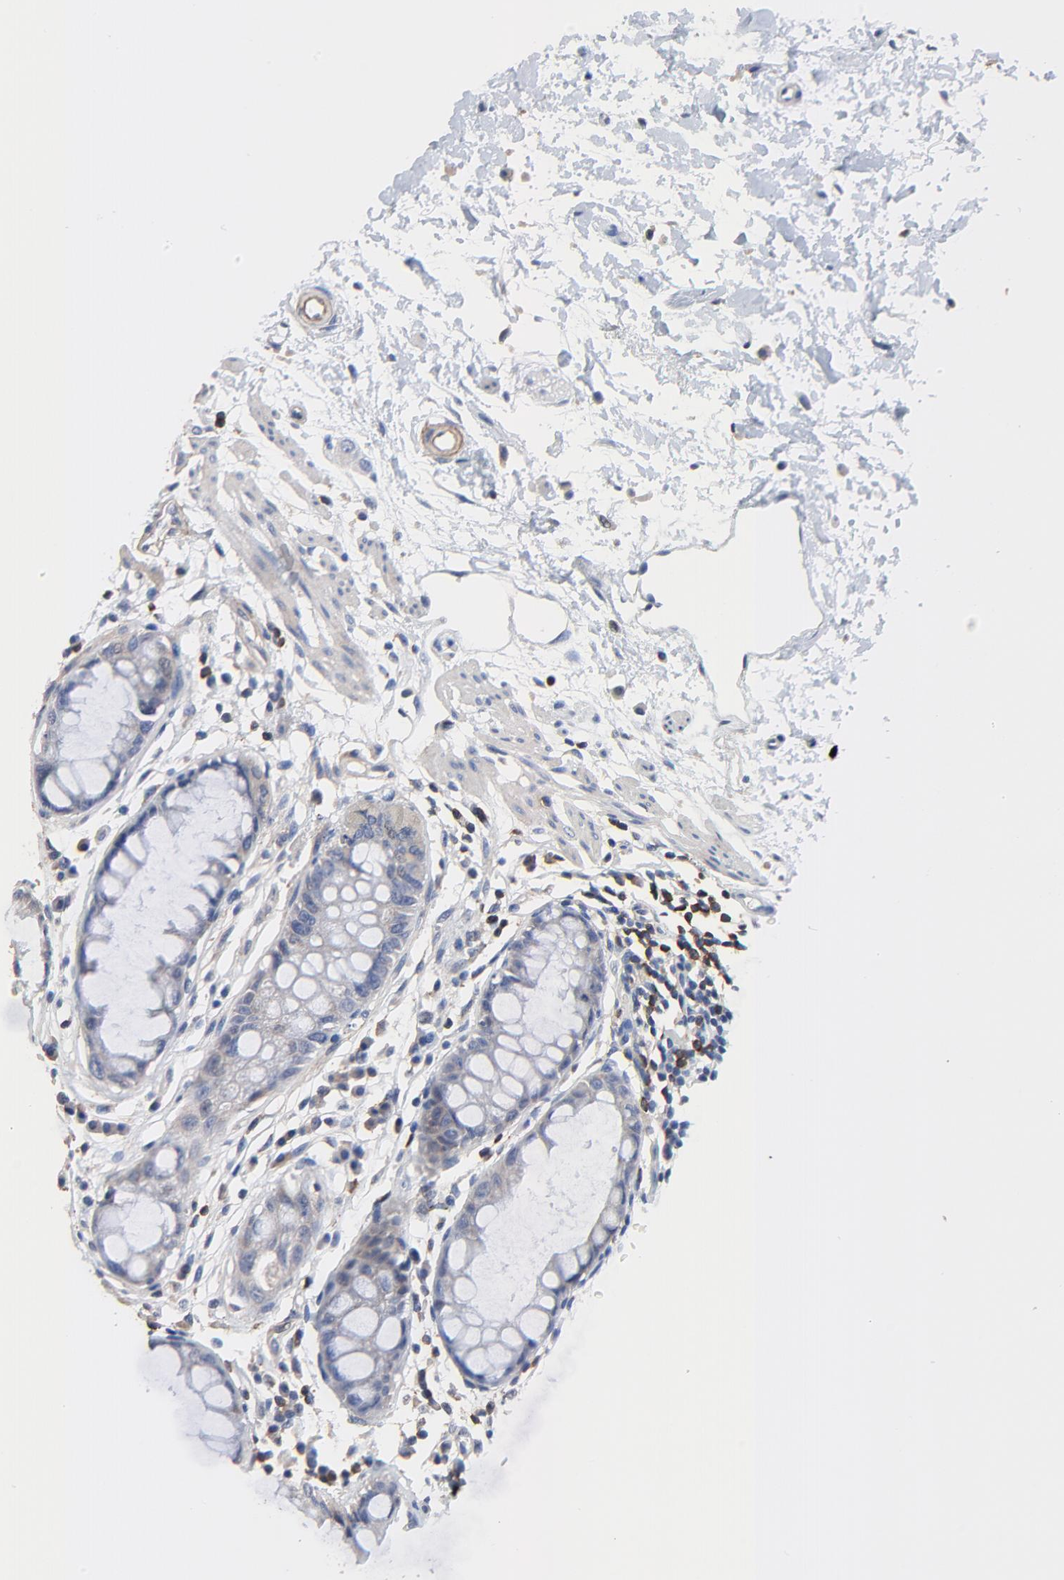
{"staining": {"intensity": "negative", "quantity": "none", "location": "none"}, "tissue": "rectum", "cell_type": "Glandular cells", "image_type": "normal", "snomed": [{"axis": "morphology", "description": "Normal tissue, NOS"}, {"axis": "morphology", "description": "Adenocarcinoma, NOS"}, {"axis": "topography", "description": "Rectum"}], "caption": "Immunohistochemistry (IHC) photomicrograph of benign rectum: rectum stained with DAB displays no significant protein positivity in glandular cells.", "gene": "SKAP1", "patient": {"sex": "female", "age": 65}}